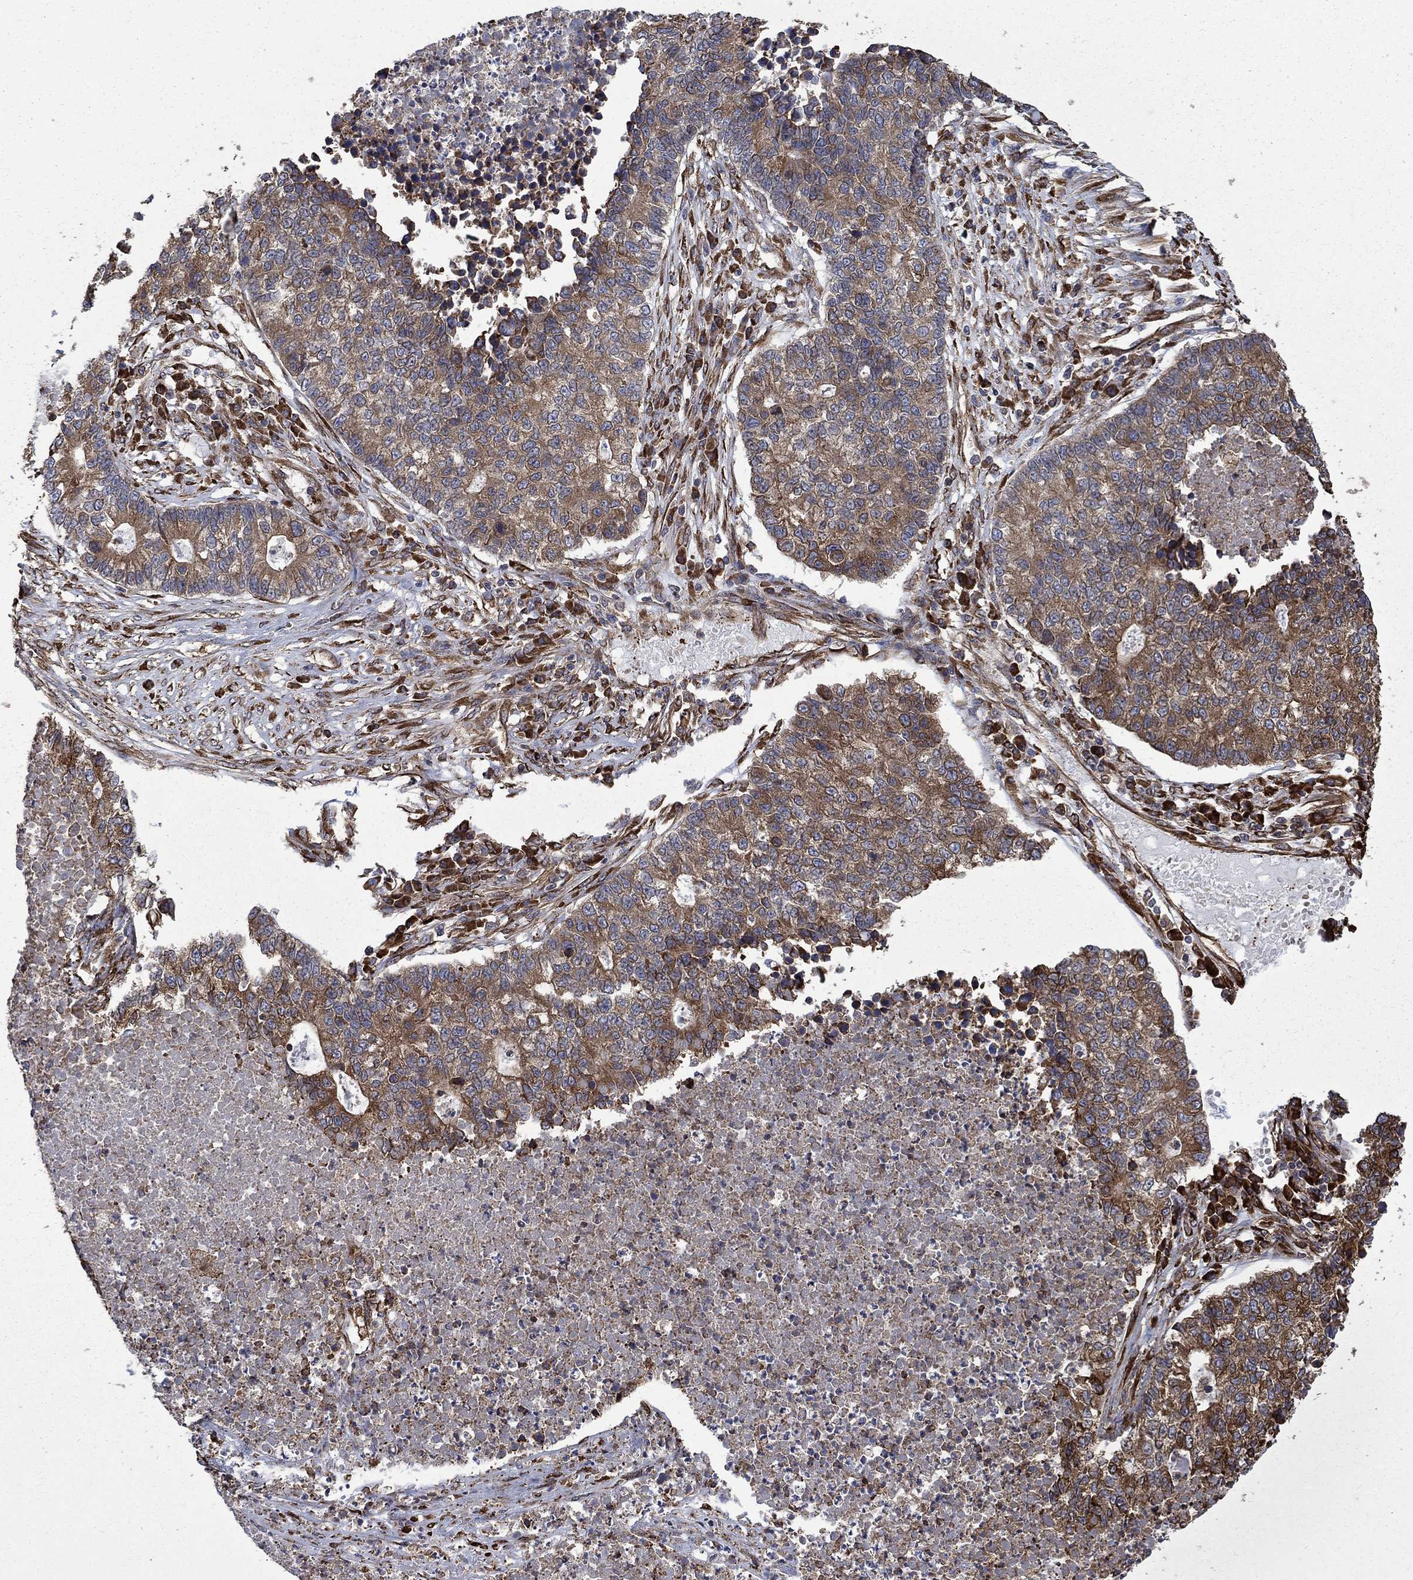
{"staining": {"intensity": "moderate", "quantity": ">75%", "location": "cytoplasmic/membranous"}, "tissue": "lung cancer", "cell_type": "Tumor cells", "image_type": "cancer", "snomed": [{"axis": "morphology", "description": "Adenocarcinoma, NOS"}, {"axis": "topography", "description": "Lung"}], "caption": "IHC histopathology image of human lung adenocarcinoma stained for a protein (brown), which shows medium levels of moderate cytoplasmic/membranous staining in about >75% of tumor cells.", "gene": "CUTC", "patient": {"sex": "male", "age": 57}}